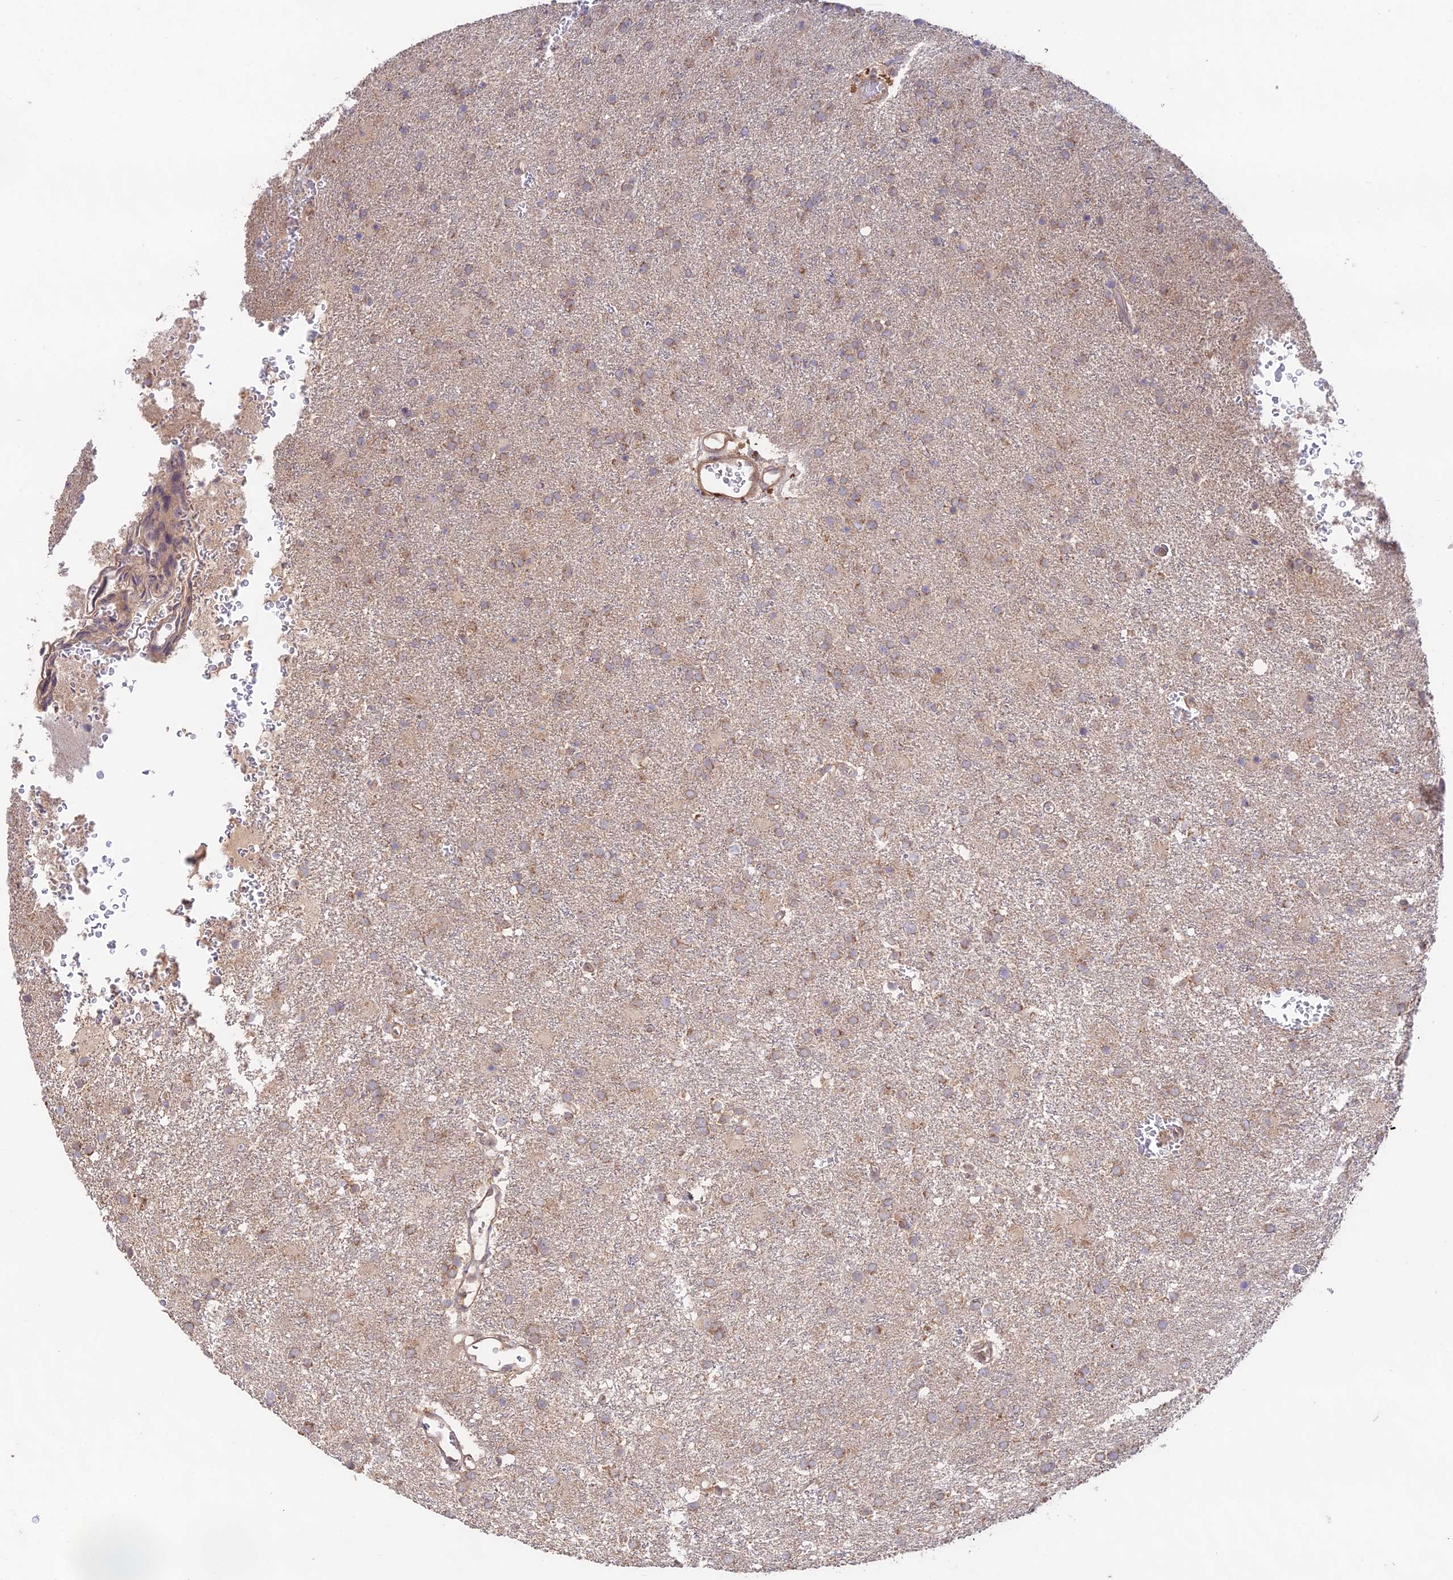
{"staining": {"intensity": "weak", "quantity": ">75%", "location": "cytoplasmic/membranous"}, "tissue": "glioma", "cell_type": "Tumor cells", "image_type": "cancer", "snomed": [{"axis": "morphology", "description": "Glioma, malignant, High grade"}, {"axis": "topography", "description": "Brain"}], "caption": "Immunohistochemical staining of high-grade glioma (malignant) displays low levels of weak cytoplasmic/membranous expression in about >75% of tumor cells. (DAB (3,3'-diaminobenzidine) IHC with brightfield microscopy, high magnification).", "gene": "CLCF1", "patient": {"sex": "female", "age": 74}}